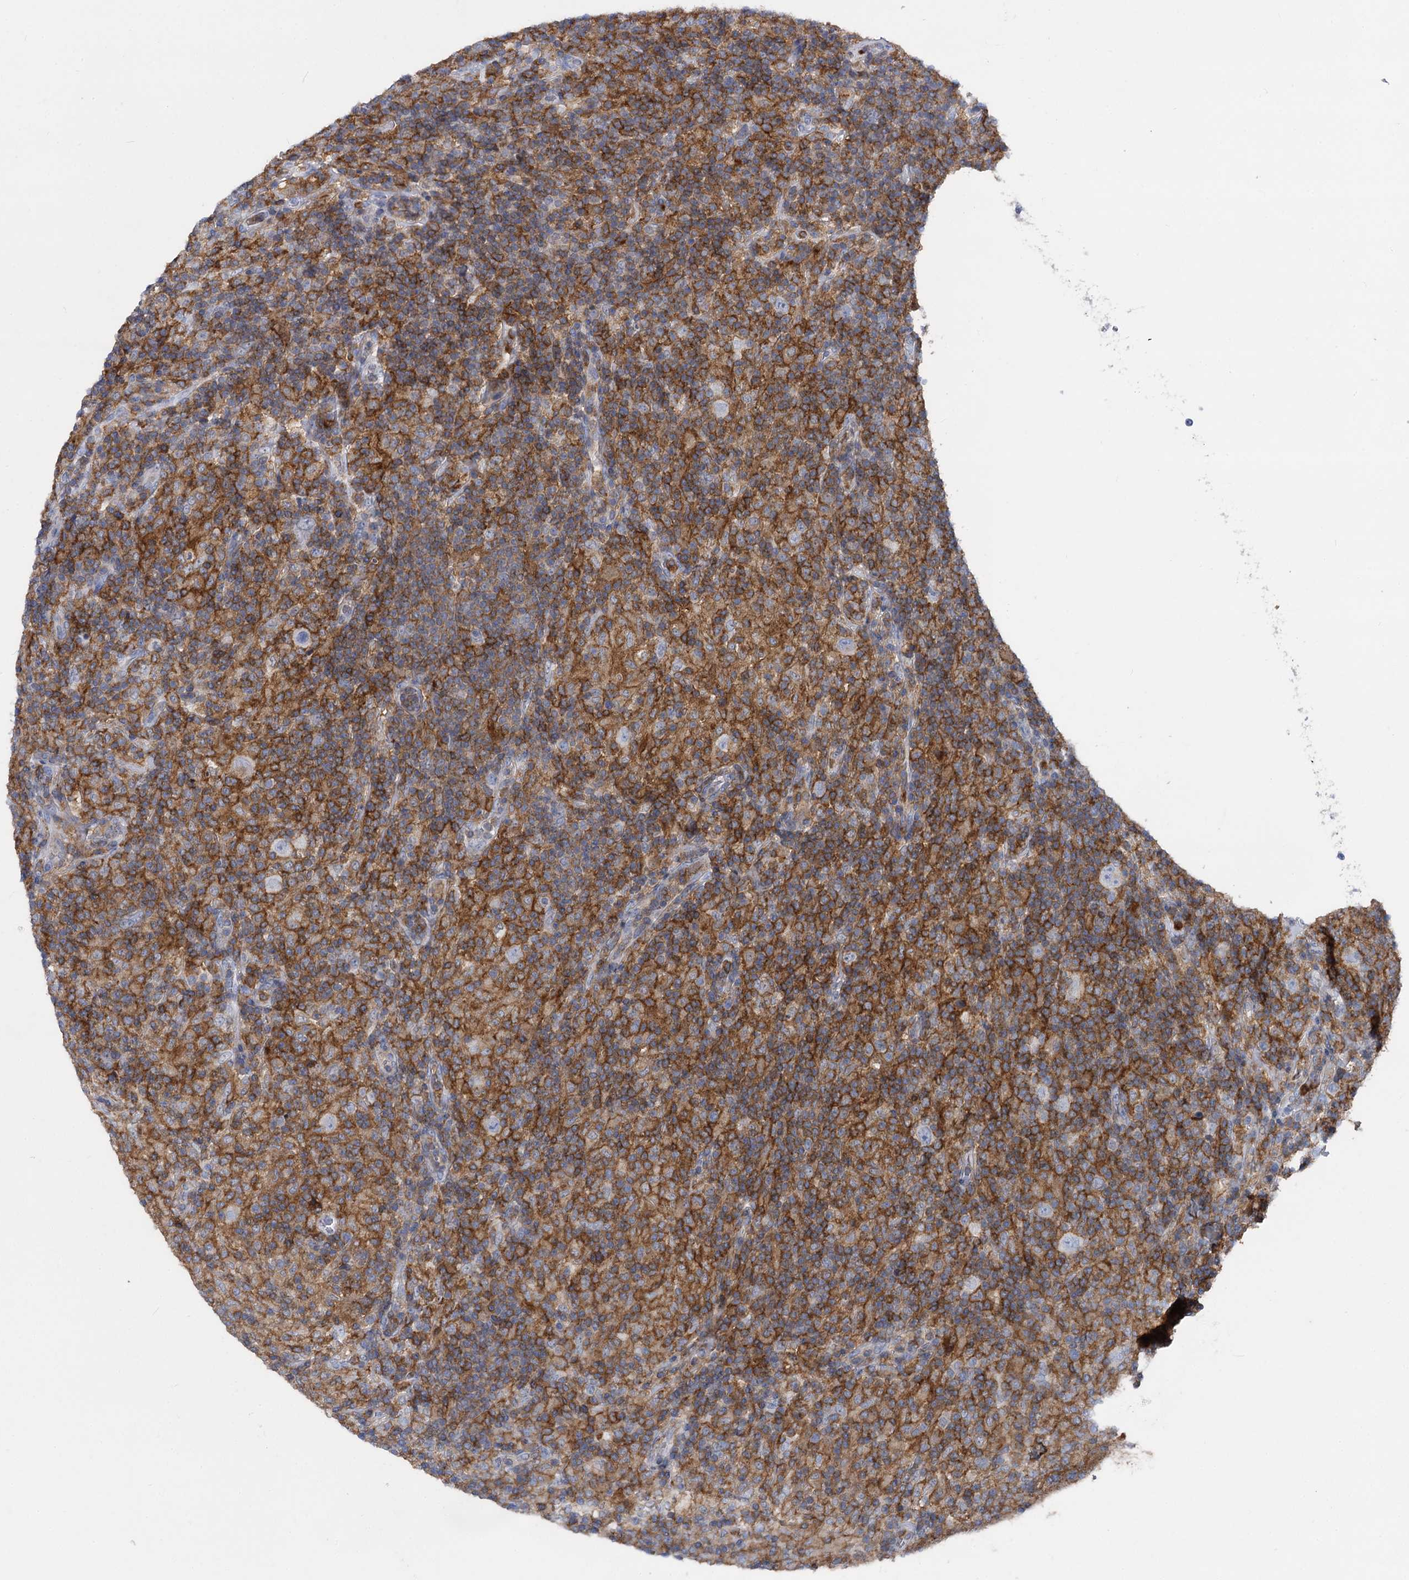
{"staining": {"intensity": "negative", "quantity": "none", "location": "none"}, "tissue": "lymphoma", "cell_type": "Tumor cells", "image_type": "cancer", "snomed": [{"axis": "morphology", "description": "Hodgkin's disease, NOS"}, {"axis": "topography", "description": "Lymph node"}], "caption": "There is no significant staining in tumor cells of Hodgkin's disease.", "gene": "RHOG", "patient": {"sex": "male", "age": 70}}